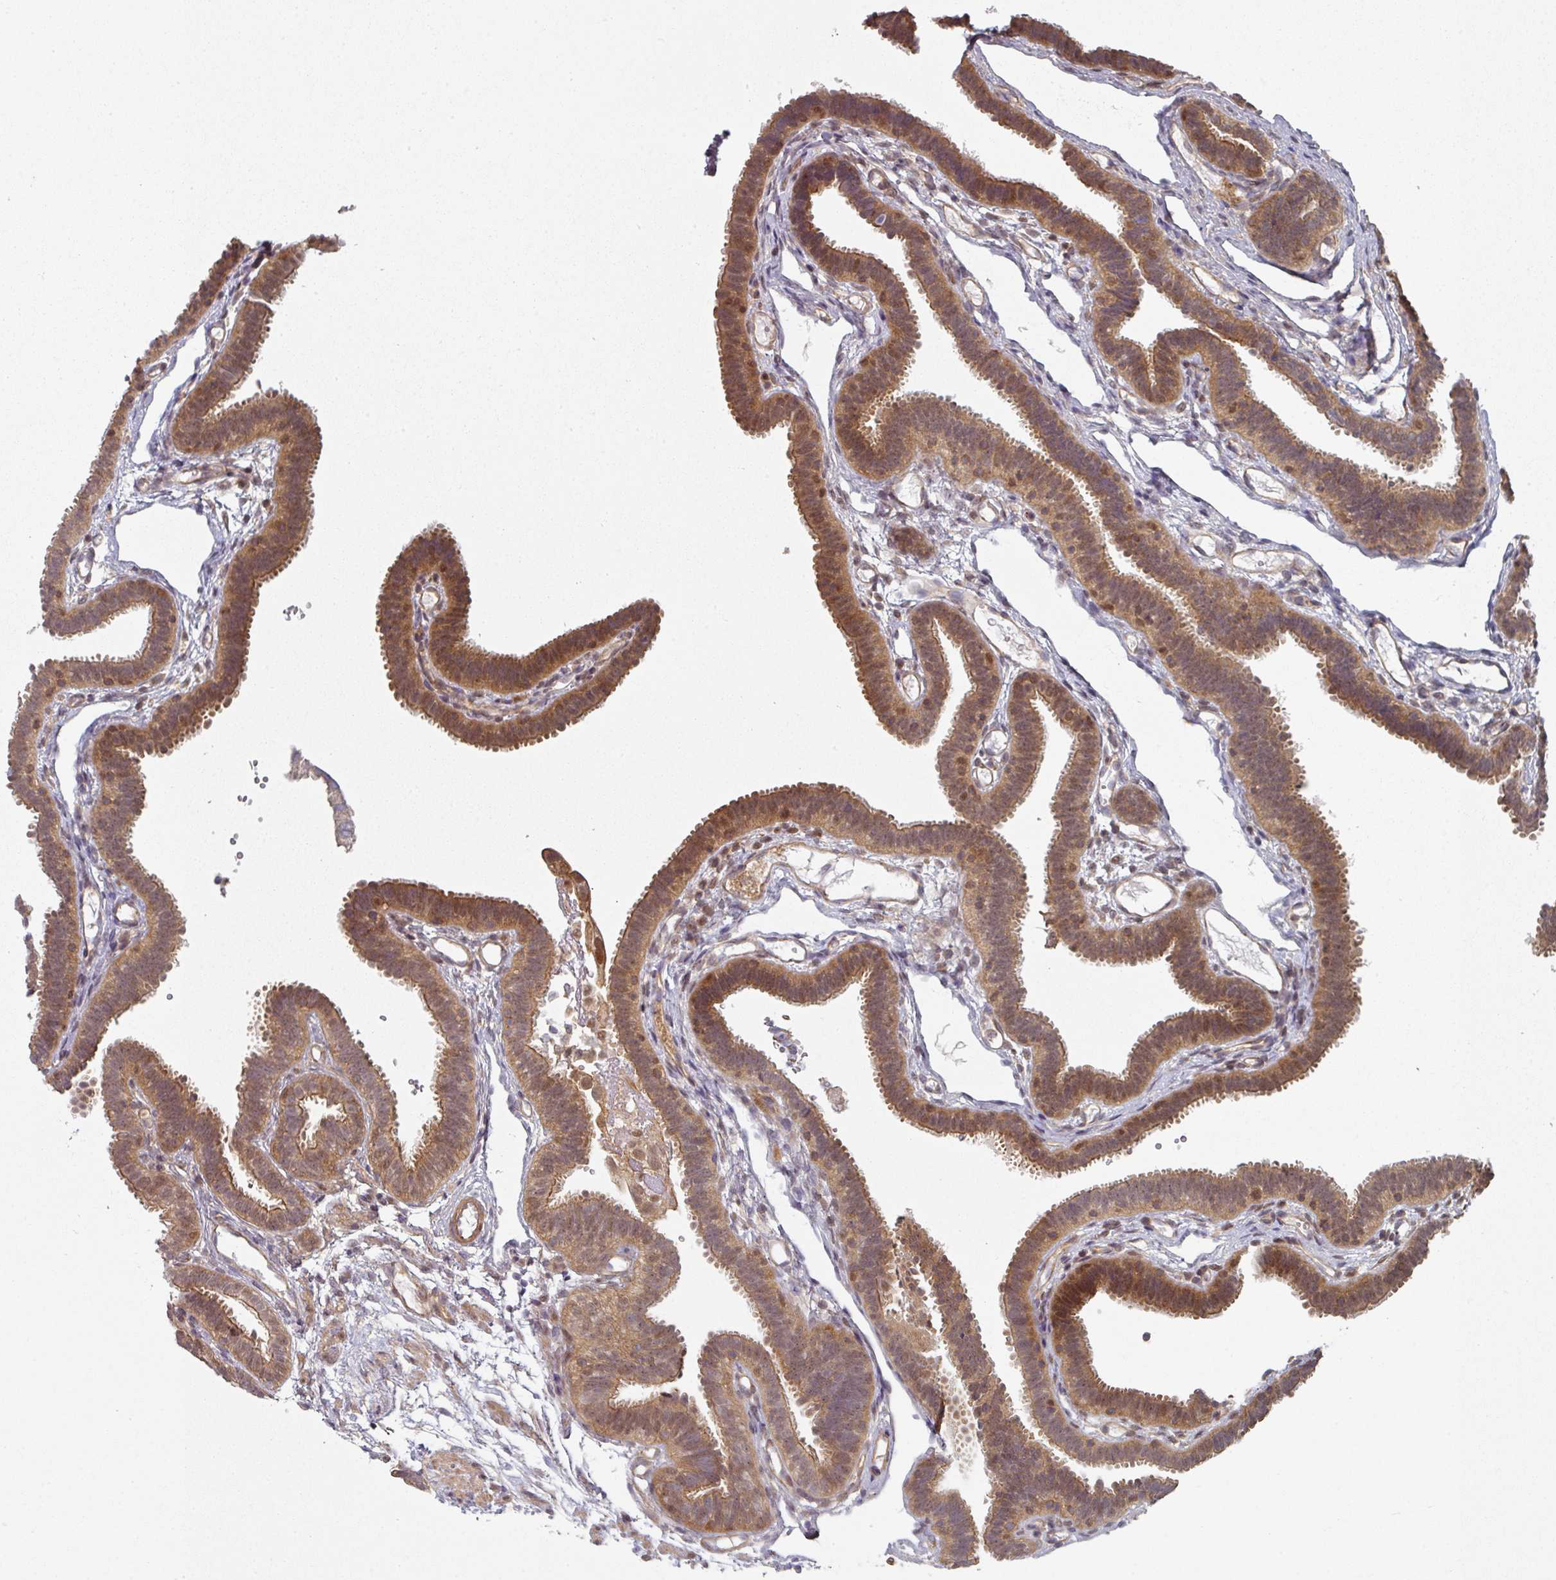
{"staining": {"intensity": "moderate", "quantity": ">75%", "location": "cytoplasmic/membranous,nuclear"}, "tissue": "fallopian tube", "cell_type": "Glandular cells", "image_type": "normal", "snomed": [{"axis": "morphology", "description": "Normal tissue, NOS"}, {"axis": "topography", "description": "Fallopian tube"}], "caption": "The micrograph reveals immunohistochemical staining of unremarkable fallopian tube. There is moderate cytoplasmic/membranous,nuclear expression is appreciated in approximately >75% of glandular cells.", "gene": "PSME3IP1", "patient": {"sex": "female", "age": 37}}